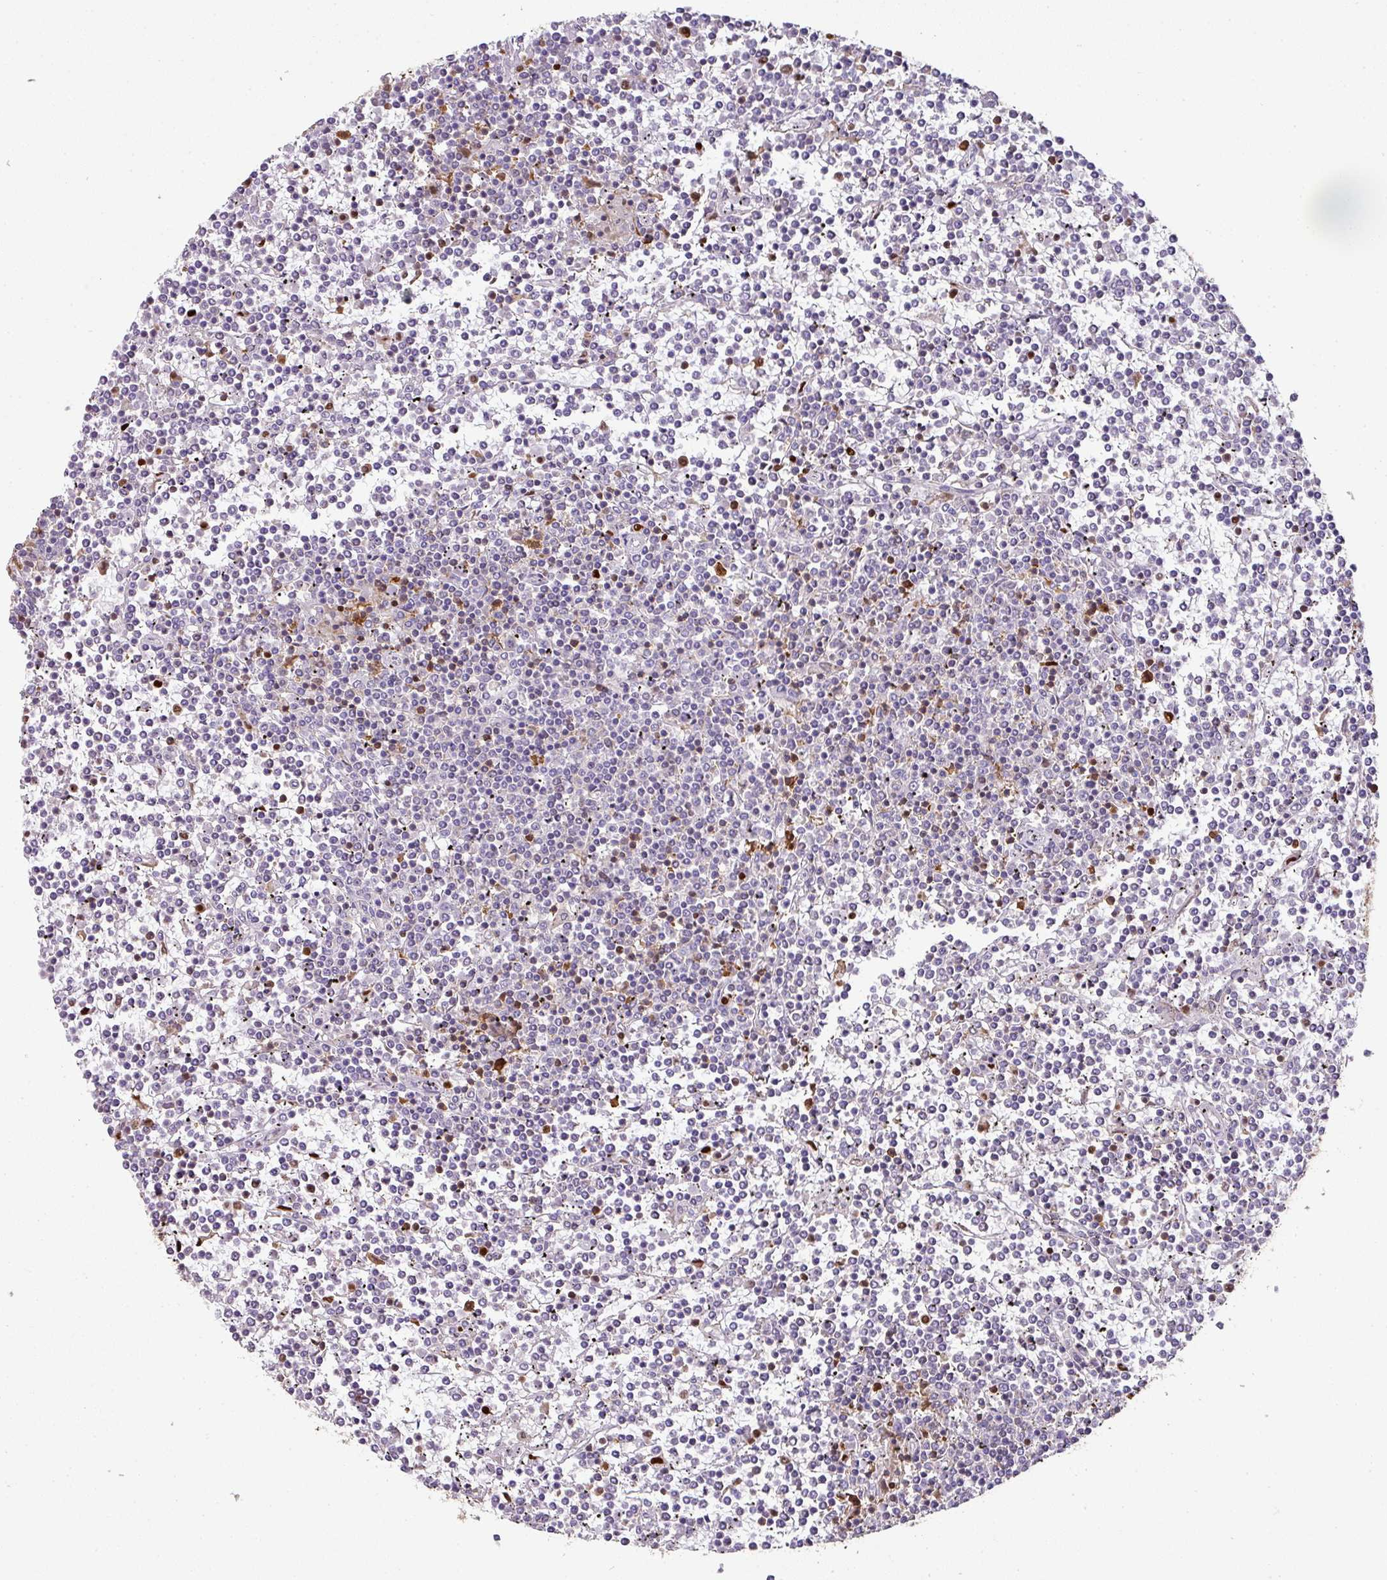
{"staining": {"intensity": "negative", "quantity": "none", "location": "none"}, "tissue": "lymphoma", "cell_type": "Tumor cells", "image_type": "cancer", "snomed": [{"axis": "morphology", "description": "Malignant lymphoma, non-Hodgkin's type, Low grade"}, {"axis": "topography", "description": "Spleen"}], "caption": "Immunohistochemical staining of human malignant lymphoma, non-Hodgkin's type (low-grade) demonstrates no significant positivity in tumor cells. (DAB immunohistochemistry (IHC), high magnification).", "gene": "SAMHD1", "patient": {"sex": "female", "age": 19}}